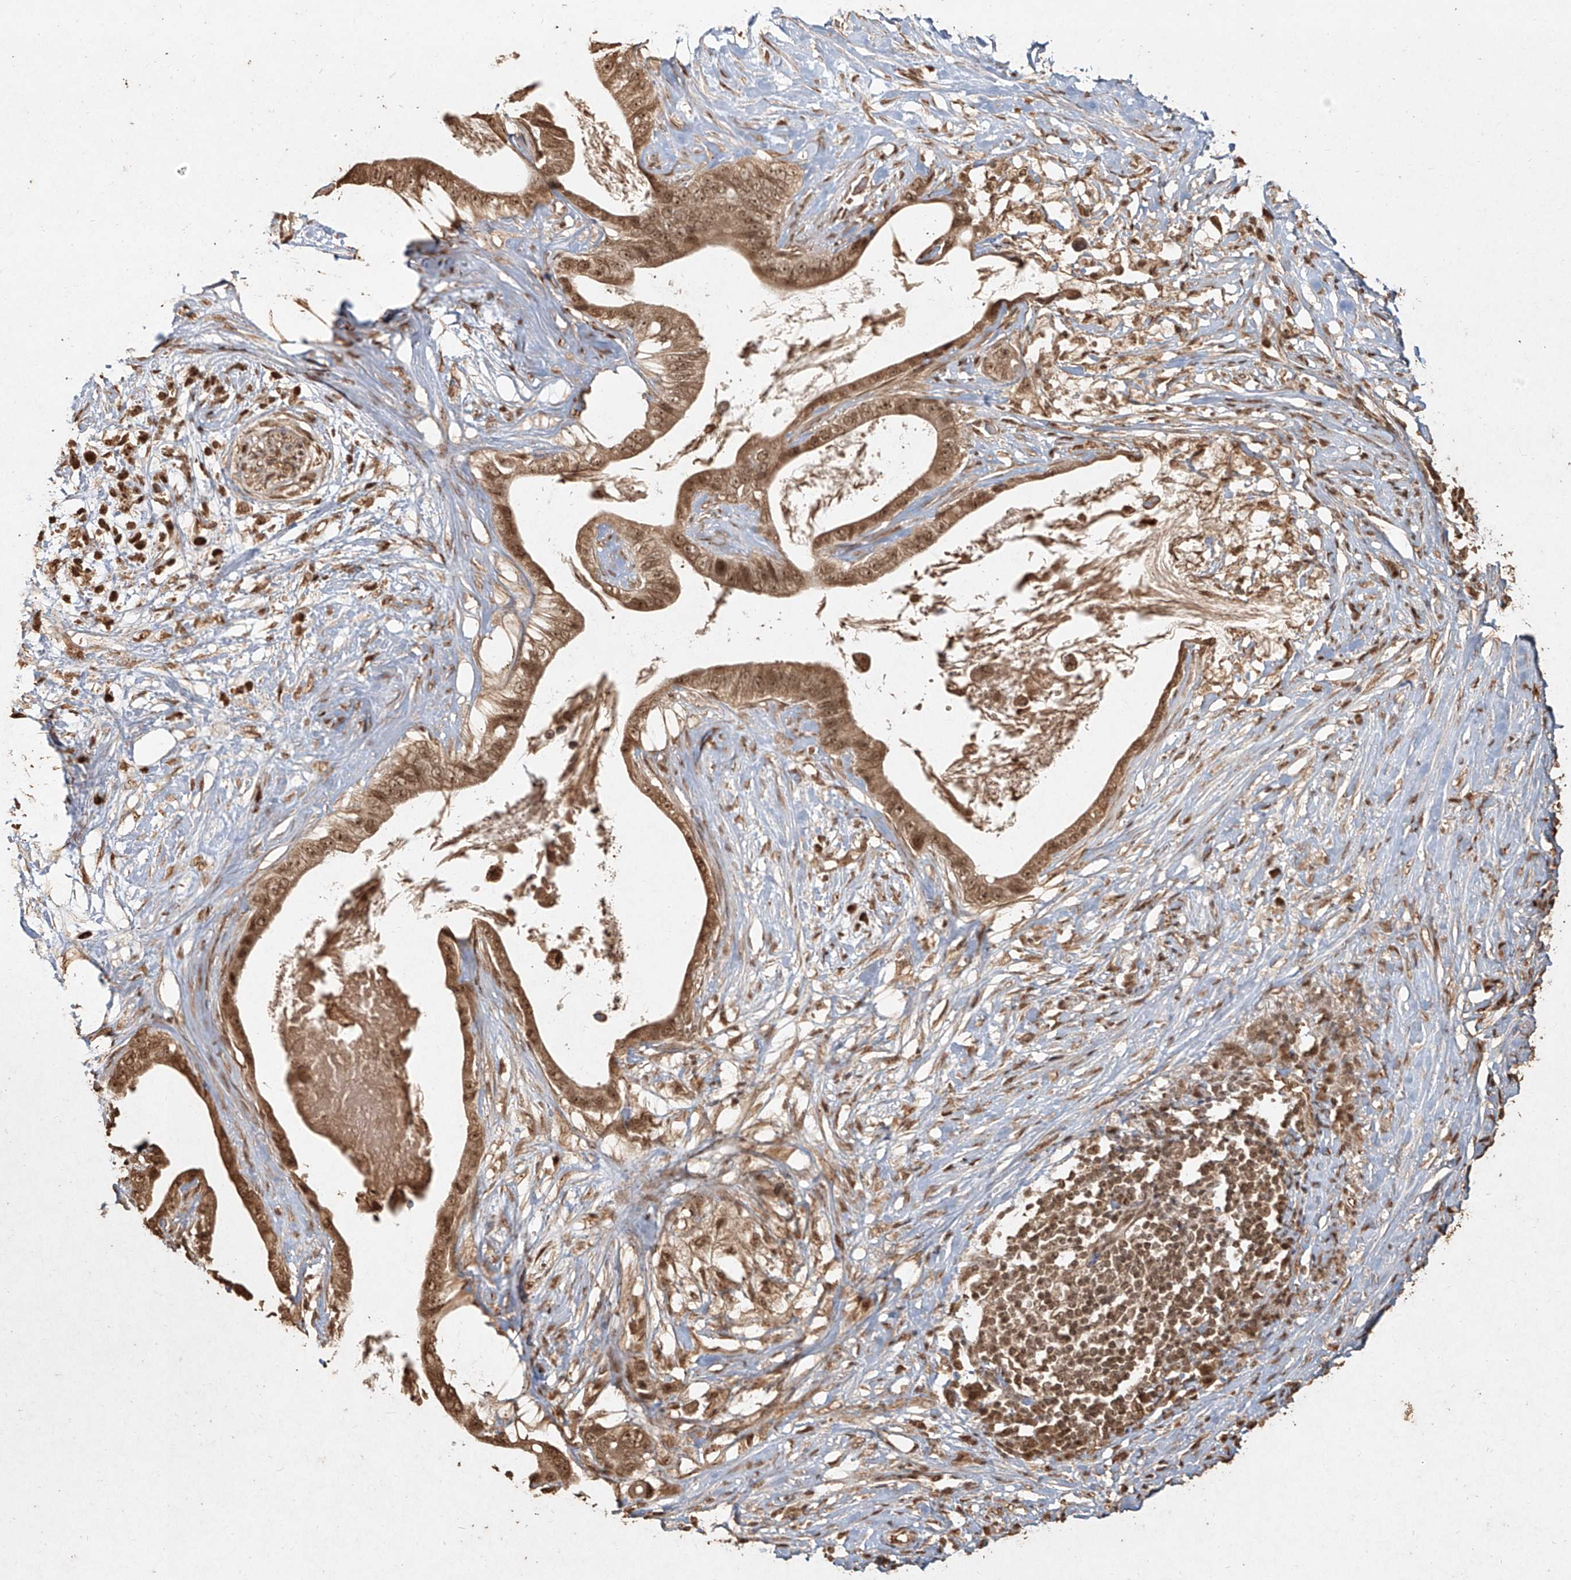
{"staining": {"intensity": "moderate", "quantity": ">75%", "location": "cytoplasmic/membranous,nuclear"}, "tissue": "pancreatic cancer", "cell_type": "Tumor cells", "image_type": "cancer", "snomed": [{"axis": "morphology", "description": "Adenocarcinoma, NOS"}, {"axis": "topography", "description": "Pancreas"}], "caption": "This image displays IHC staining of adenocarcinoma (pancreatic), with medium moderate cytoplasmic/membranous and nuclear expression in approximately >75% of tumor cells.", "gene": "UBE2K", "patient": {"sex": "male", "age": 77}}